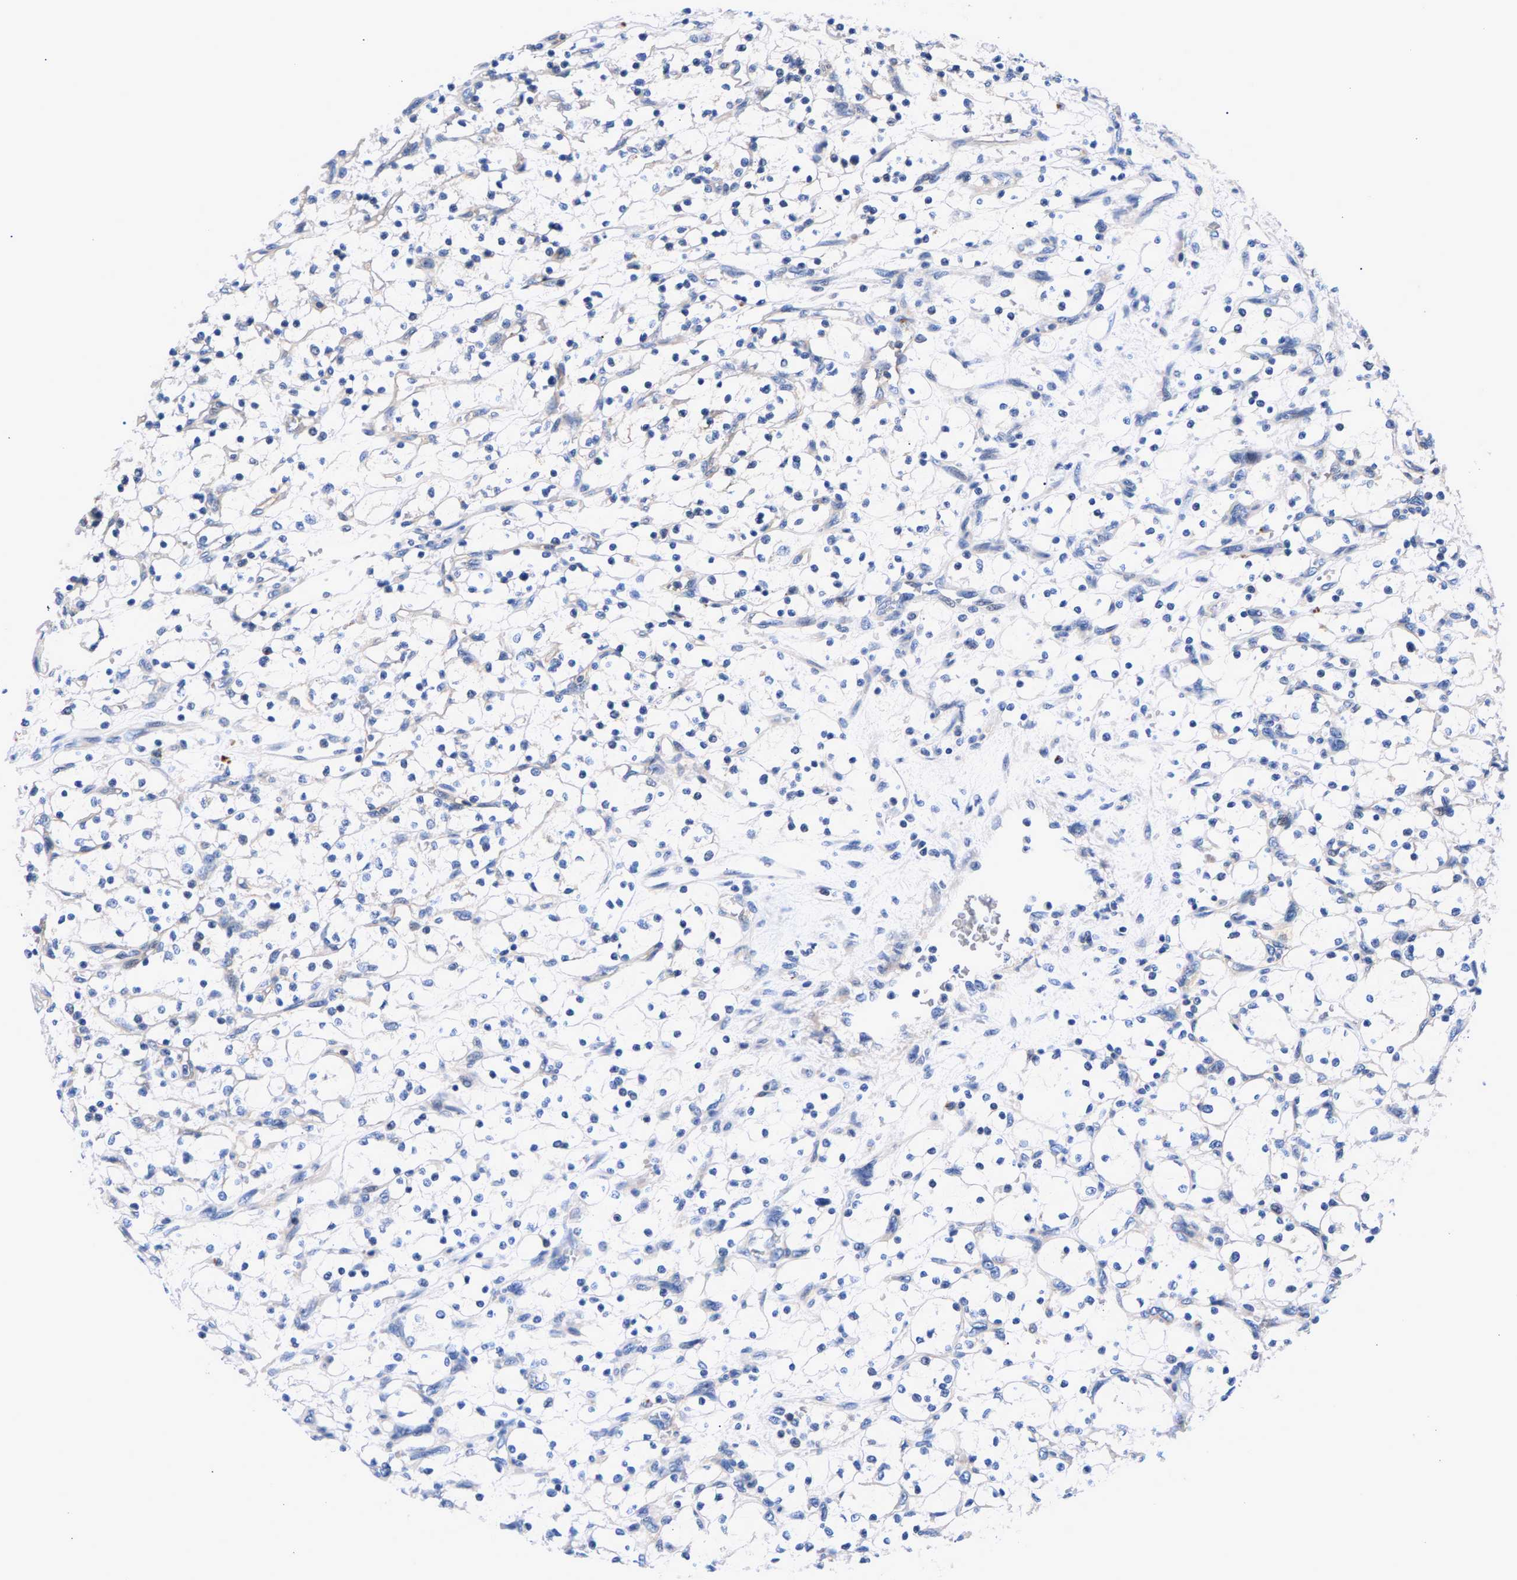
{"staining": {"intensity": "negative", "quantity": "none", "location": "none"}, "tissue": "renal cancer", "cell_type": "Tumor cells", "image_type": "cancer", "snomed": [{"axis": "morphology", "description": "Adenocarcinoma, NOS"}, {"axis": "topography", "description": "Kidney"}], "caption": "This is an immunohistochemistry (IHC) micrograph of human adenocarcinoma (renal). There is no positivity in tumor cells.", "gene": "P2RY4", "patient": {"sex": "female", "age": 69}}